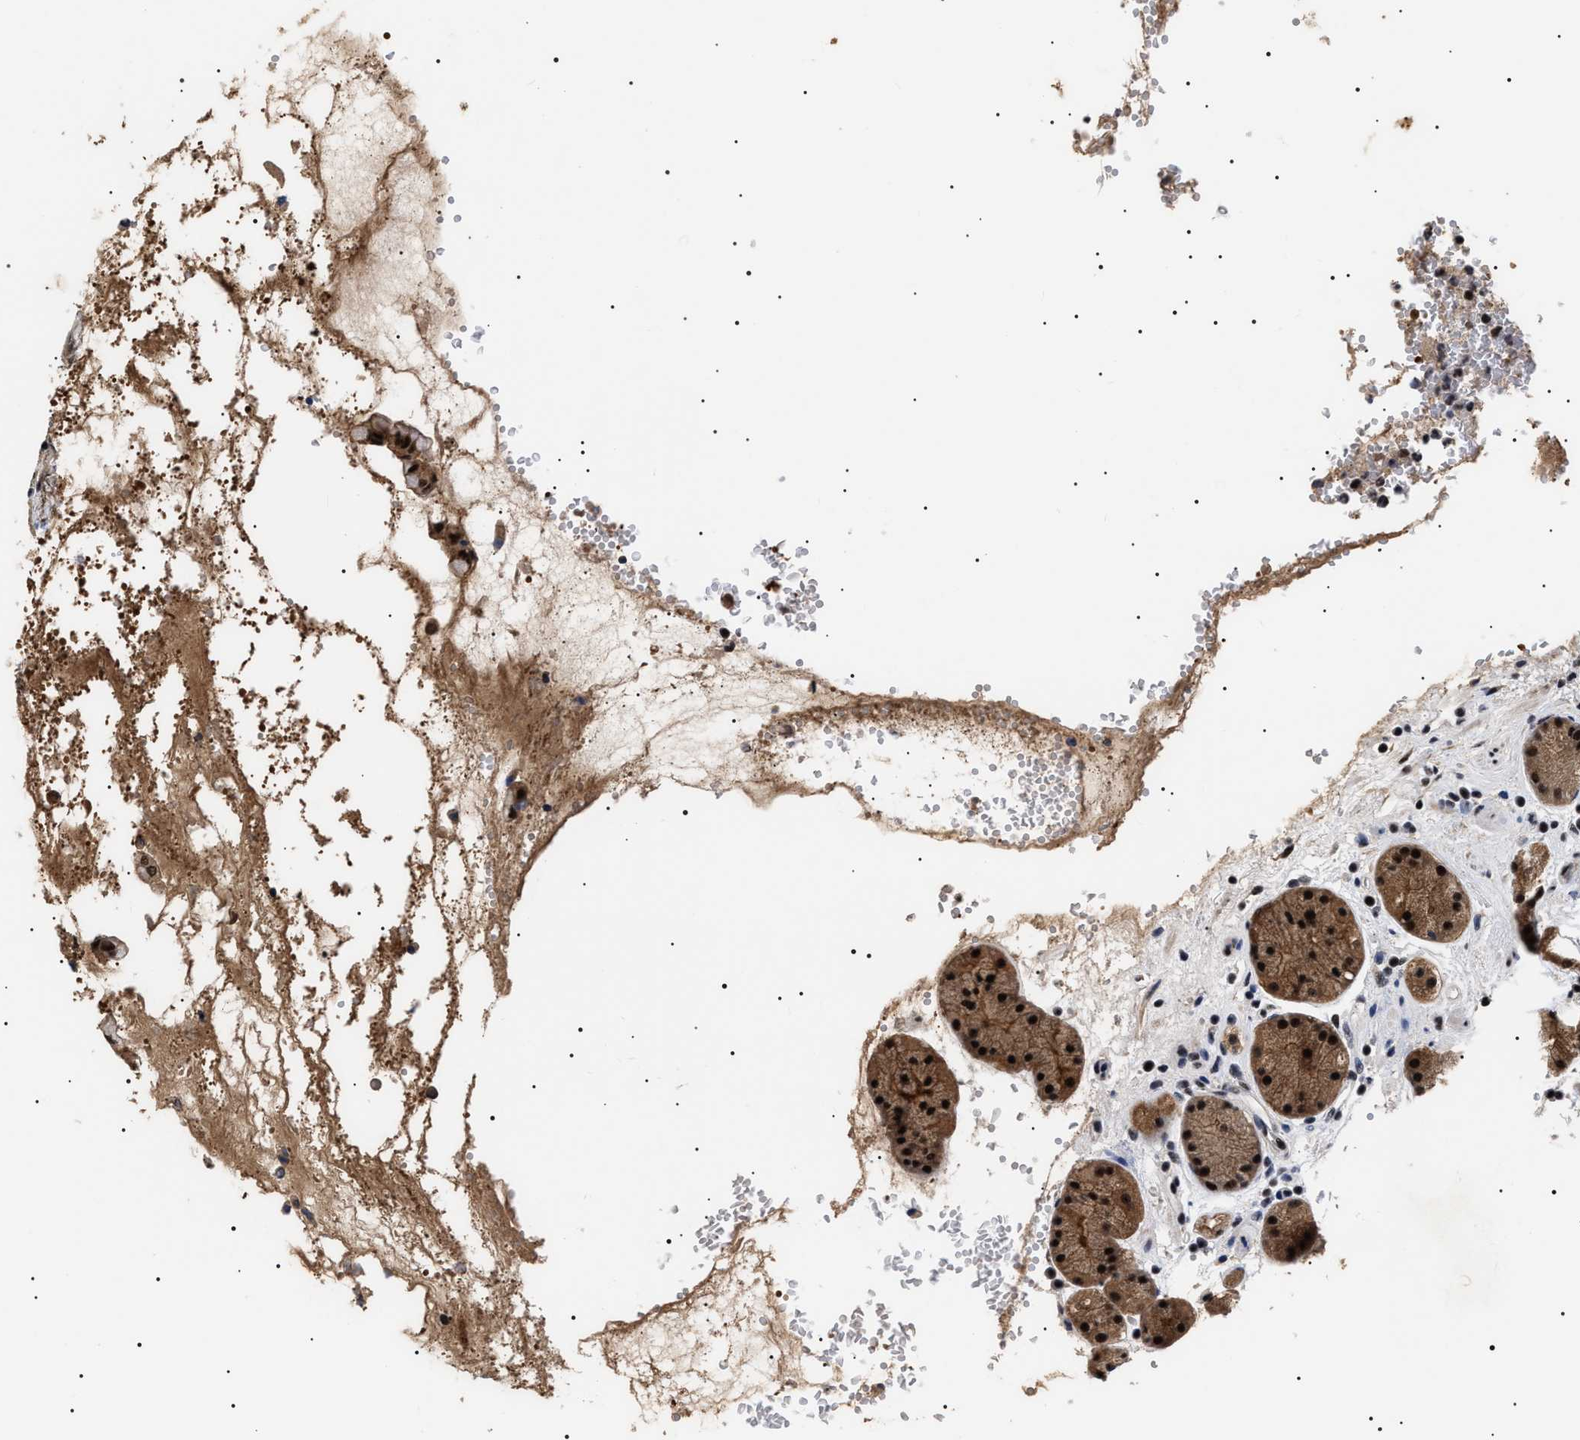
{"staining": {"intensity": "strong", "quantity": "25%-75%", "location": "cytoplasmic/membranous,nuclear"}, "tissue": "stomach", "cell_type": "Glandular cells", "image_type": "normal", "snomed": [{"axis": "morphology", "description": "Normal tissue, NOS"}, {"axis": "topography", "description": "Stomach"}, {"axis": "topography", "description": "Stomach, lower"}], "caption": "This photomicrograph reveals normal stomach stained with immunohistochemistry (IHC) to label a protein in brown. The cytoplasmic/membranous,nuclear of glandular cells show strong positivity for the protein. Nuclei are counter-stained blue.", "gene": "CAAP1", "patient": {"sex": "female", "age": 56}}